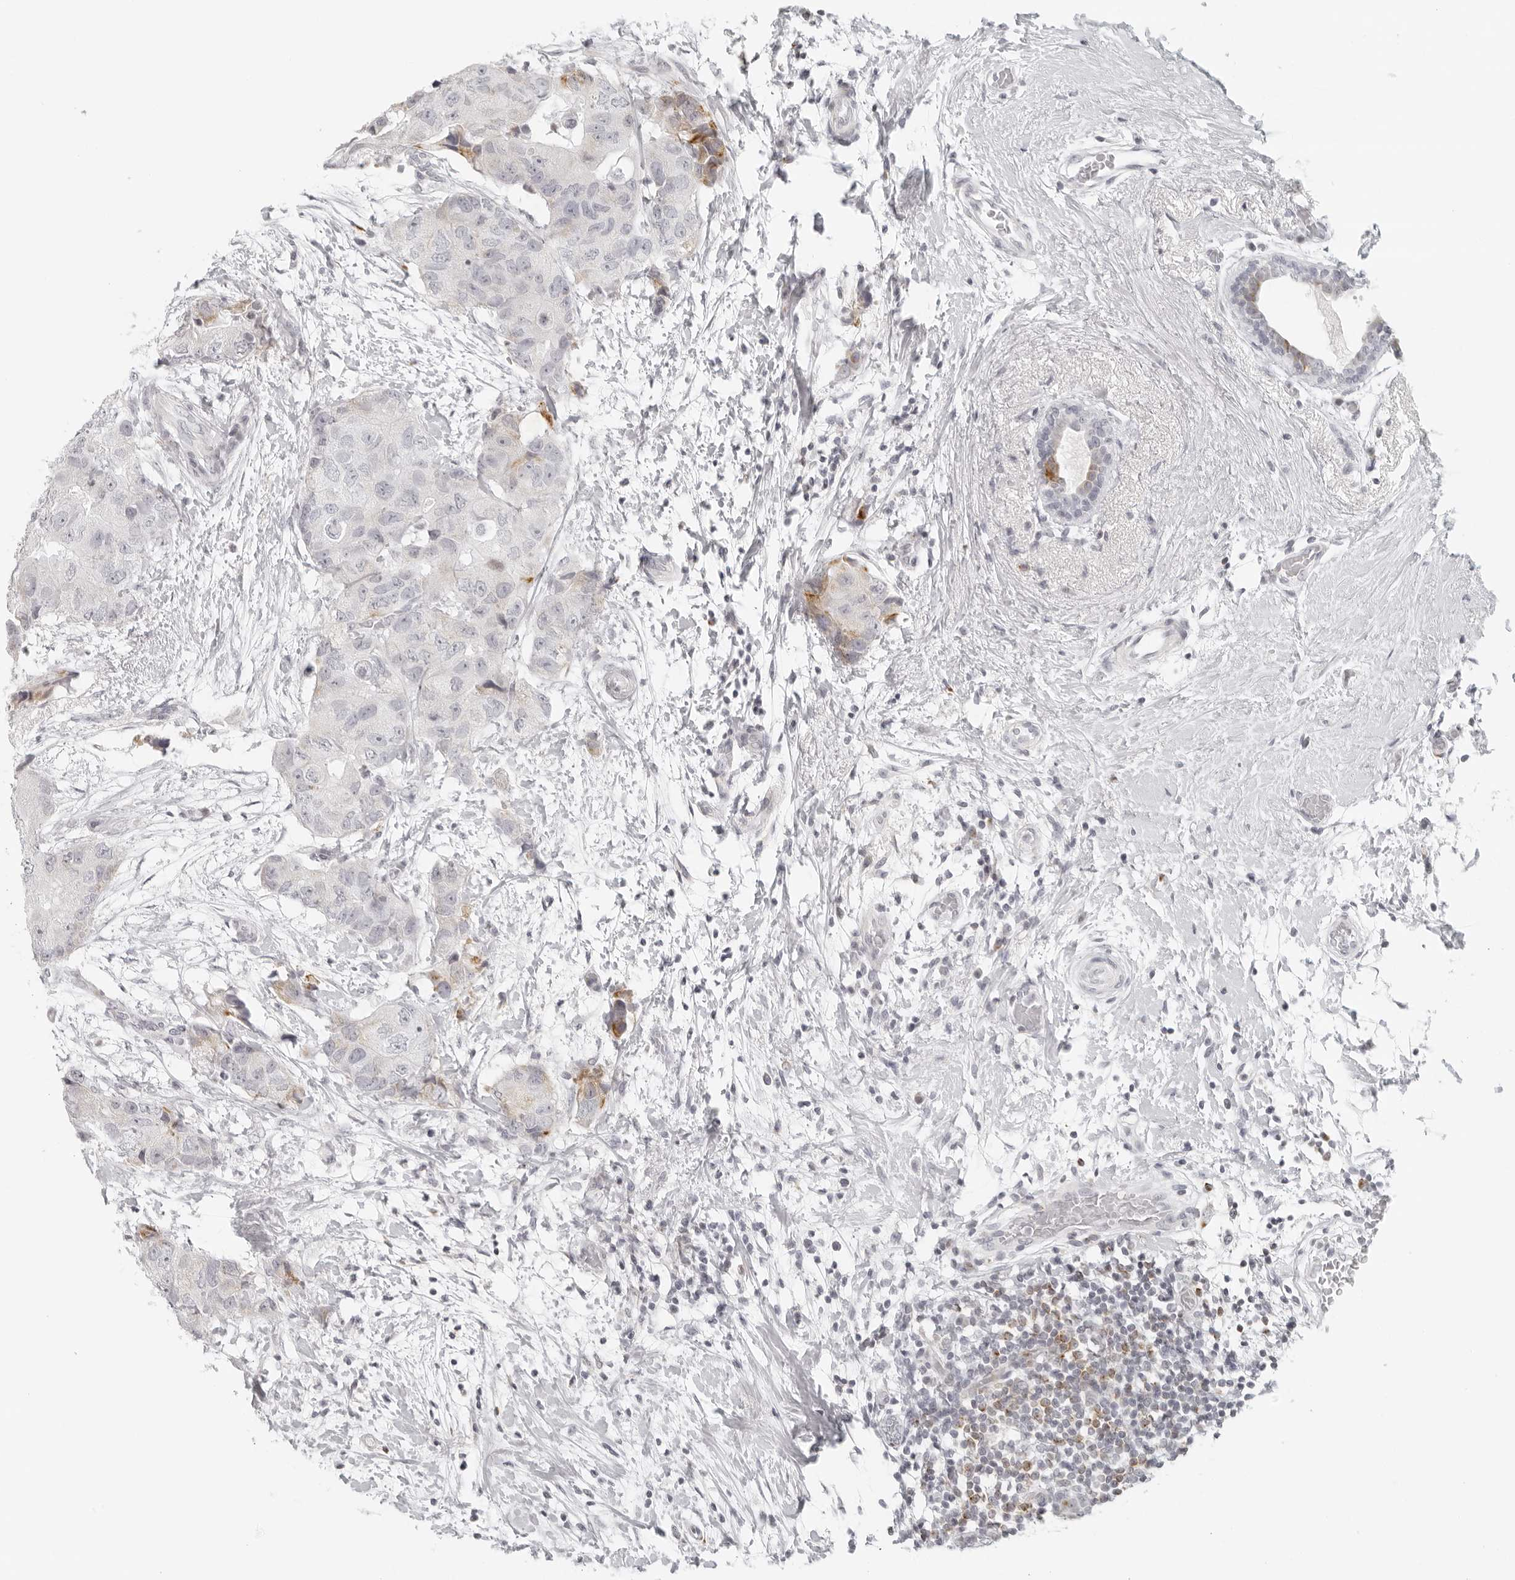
{"staining": {"intensity": "weak", "quantity": "<25%", "location": "cytoplasmic/membranous"}, "tissue": "breast cancer", "cell_type": "Tumor cells", "image_type": "cancer", "snomed": [{"axis": "morphology", "description": "Duct carcinoma"}, {"axis": "topography", "description": "Breast"}], "caption": "Tumor cells show no significant expression in intraductal carcinoma (breast).", "gene": "RPS6KC1", "patient": {"sex": "female", "age": 62}}